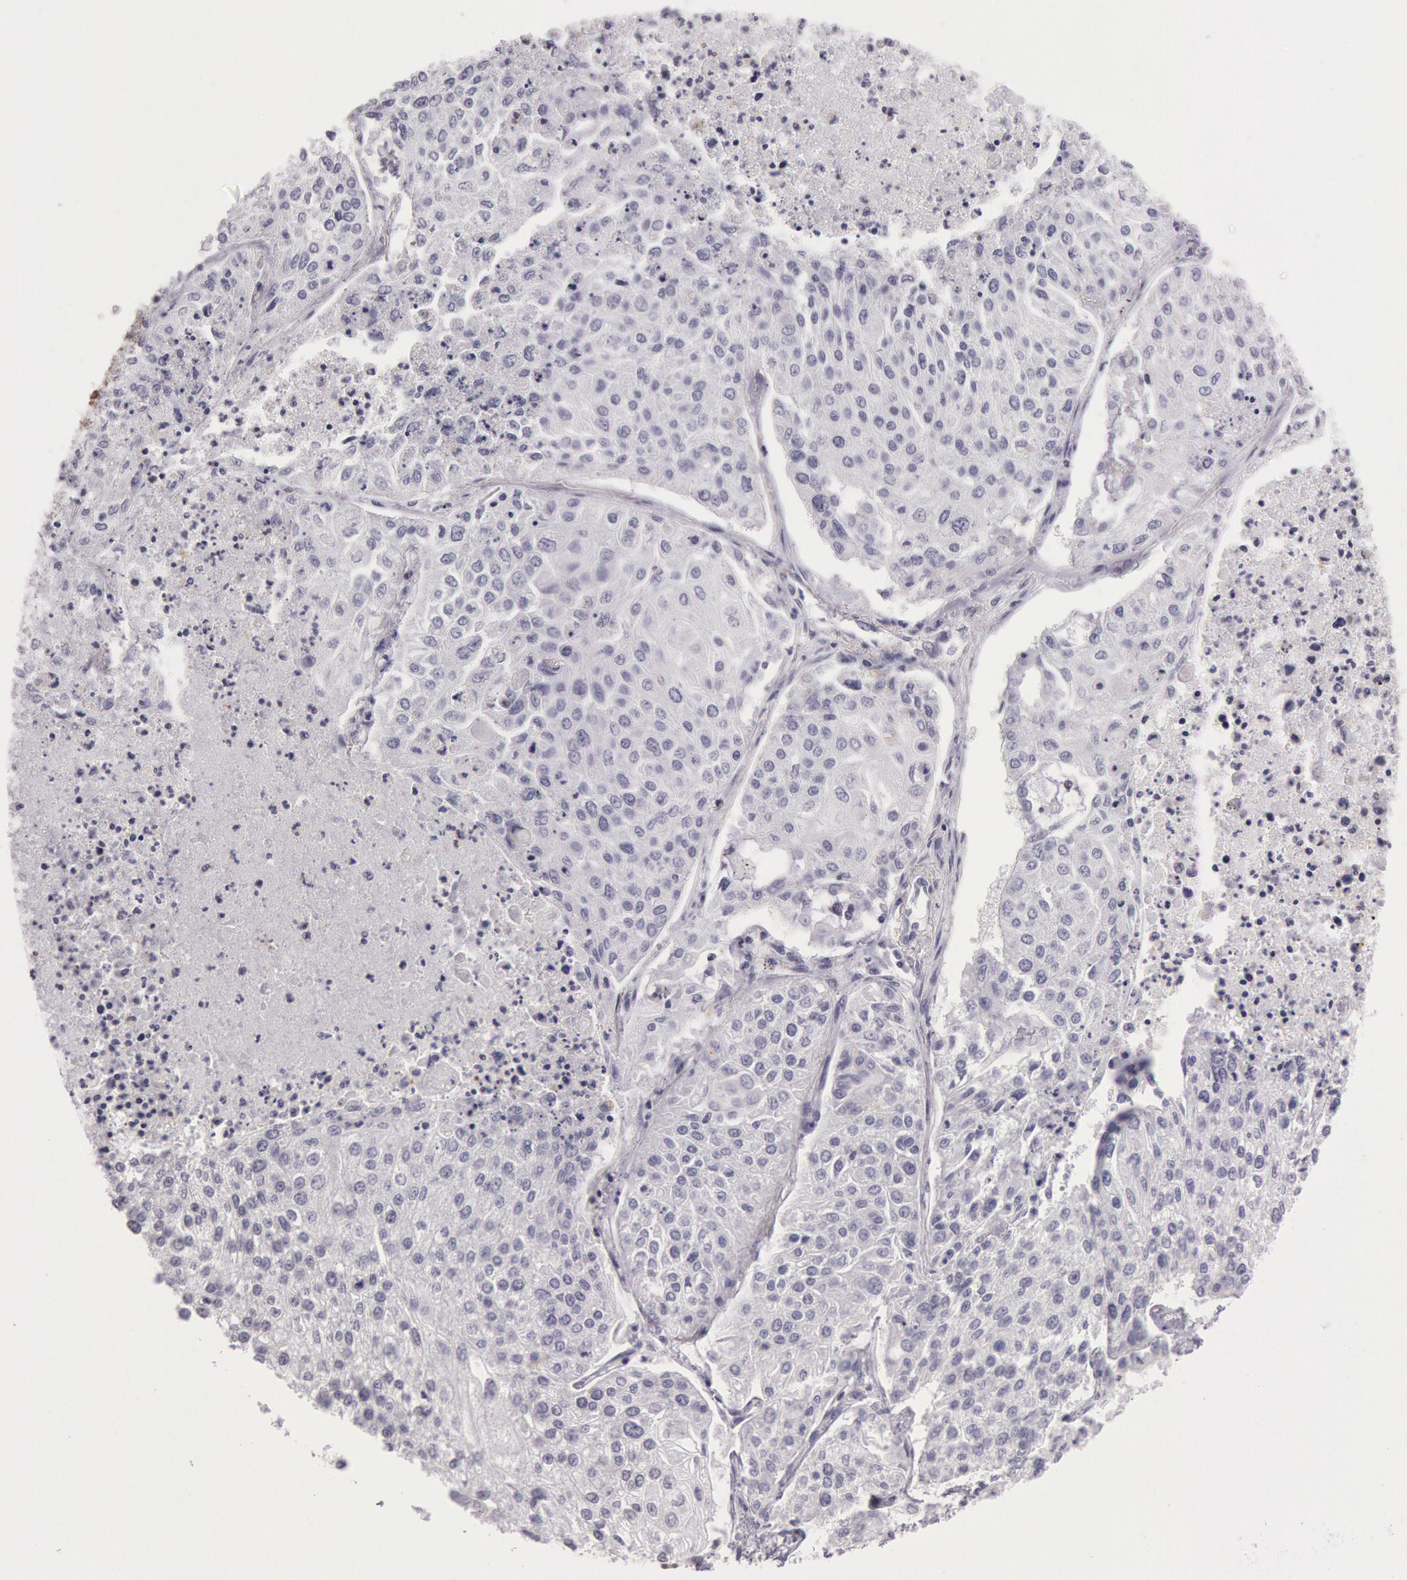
{"staining": {"intensity": "negative", "quantity": "none", "location": "none"}, "tissue": "lung cancer", "cell_type": "Tumor cells", "image_type": "cancer", "snomed": [{"axis": "morphology", "description": "Squamous cell carcinoma, NOS"}, {"axis": "topography", "description": "Lung"}], "caption": "Tumor cells show no significant expression in squamous cell carcinoma (lung).", "gene": "ESS2", "patient": {"sex": "male", "age": 75}}